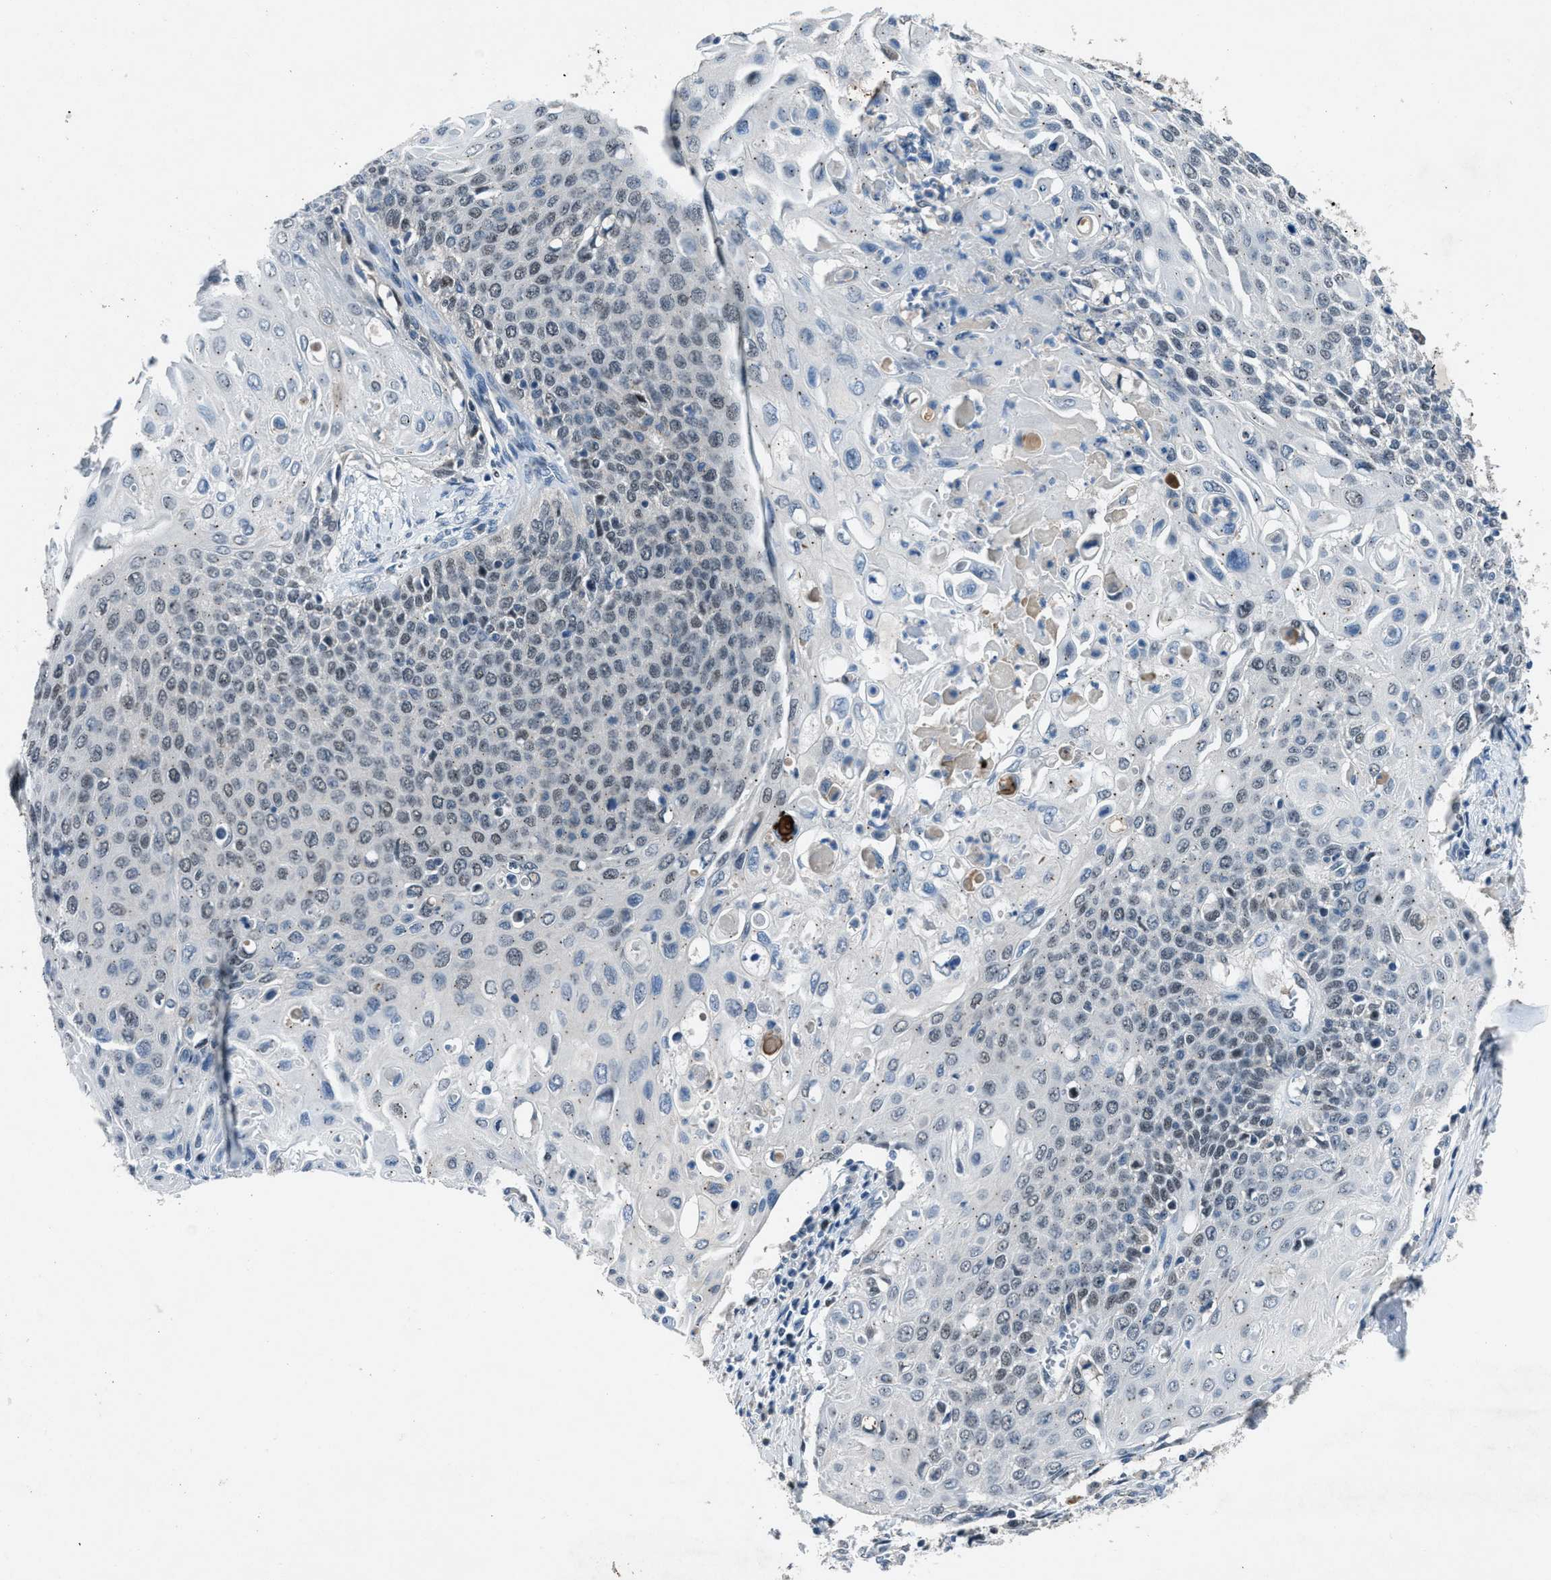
{"staining": {"intensity": "weak", "quantity": "25%-75%", "location": "nuclear"}, "tissue": "cervical cancer", "cell_type": "Tumor cells", "image_type": "cancer", "snomed": [{"axis": "morphology", "description": "Squamous cell carcinoma, NOS"}, {"axis": "topography", "description": "Cervix"}], "caption": "Cervical cancer stained for a protein (brown) exhibits weak nuclear positive expression in about 25%-75% of tumor cells.", "gene": "DUSP19", "patient": {"sex": "female", "age": 39}}